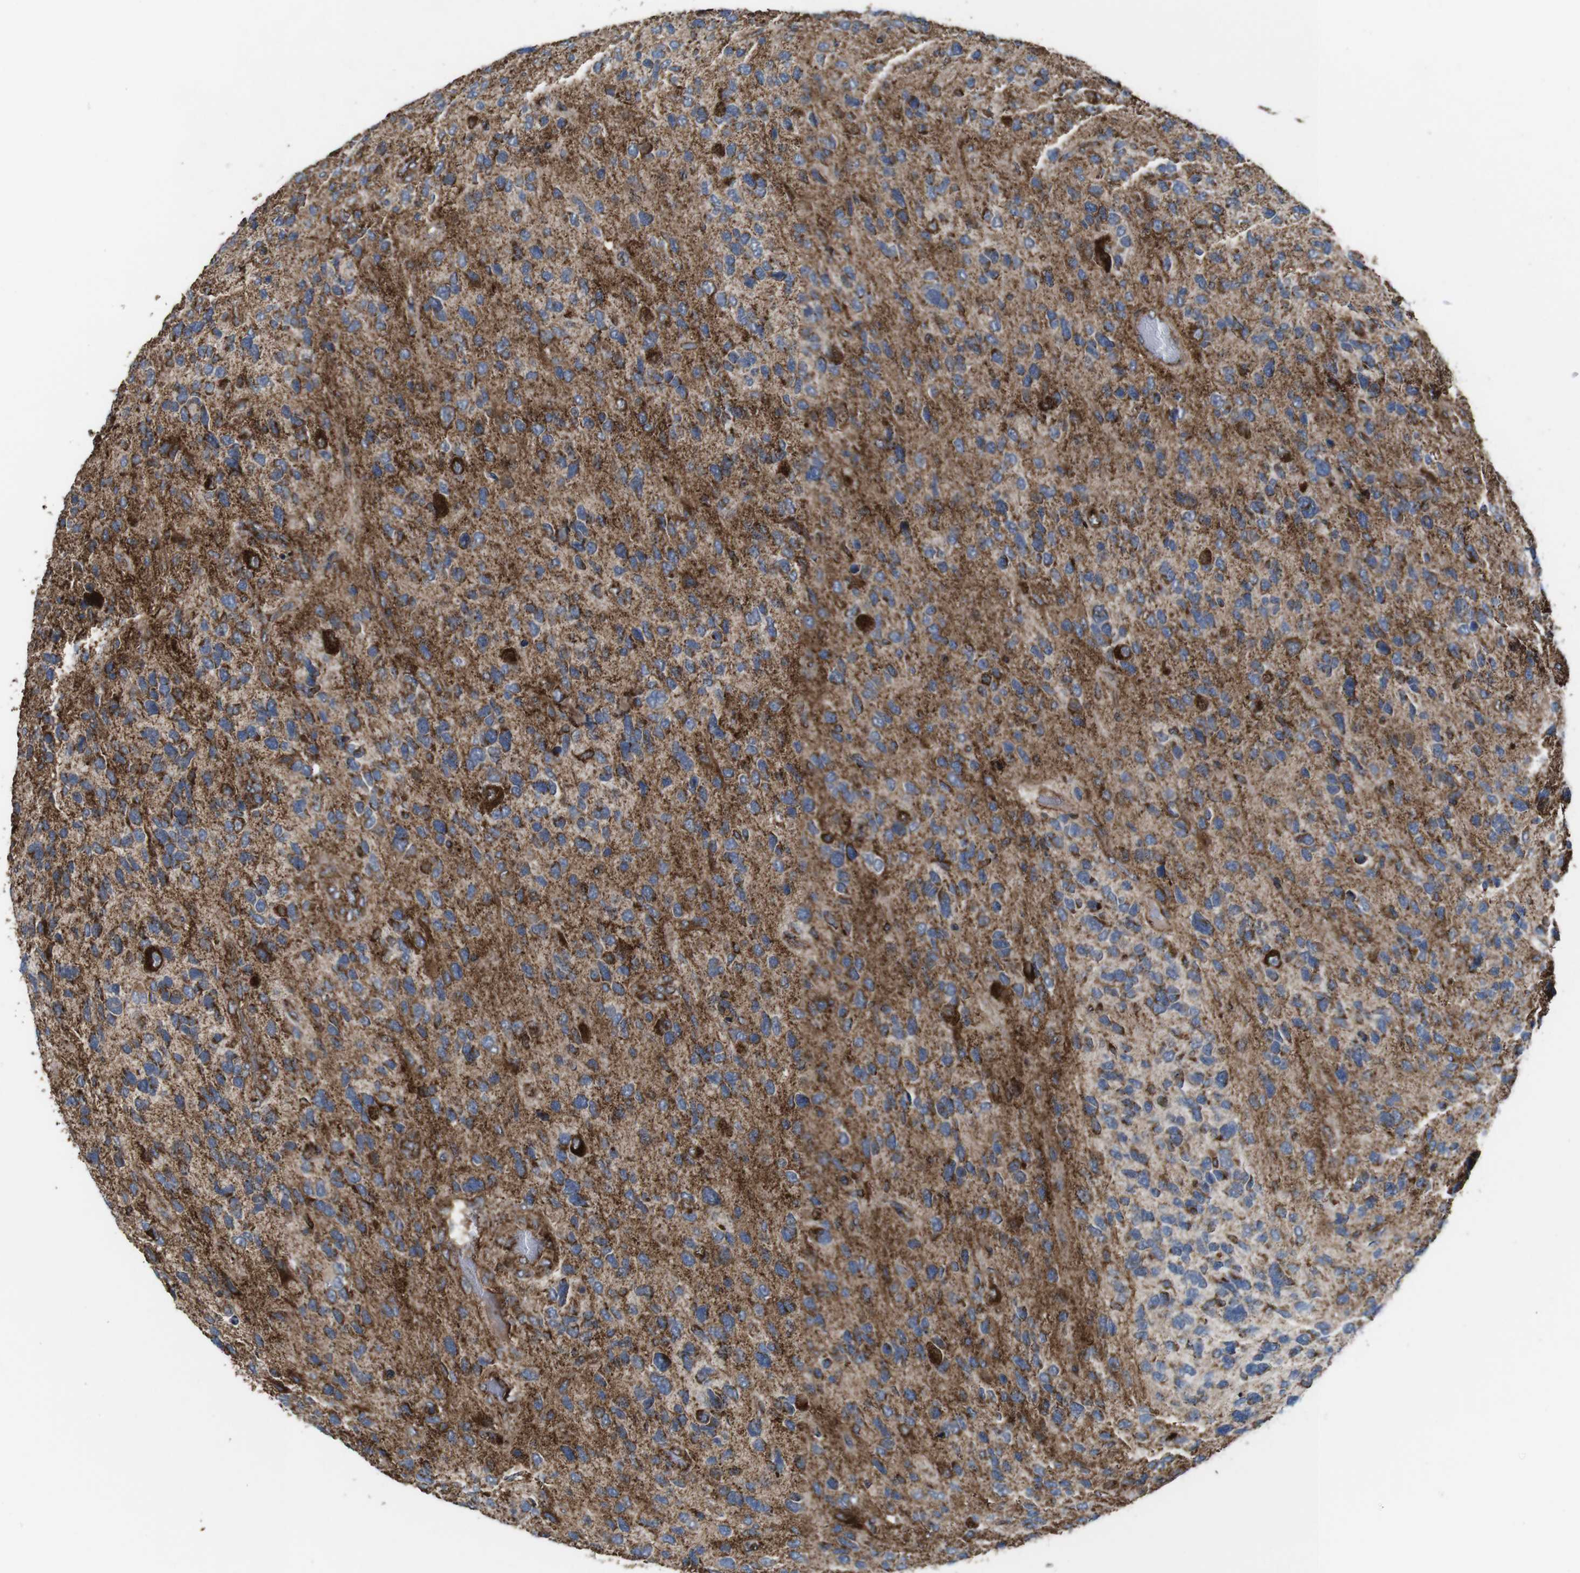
{"staining": {"intensity": "strong", "quantity": "25%-75%", "location": "cytoplasmic/membranous"}, "tissue": "glioma", "cell_type": "Tumor cells", "image_type": "cancer", "snomed": [{"axis": "morphology", "description": "Glioma, malignant, High grade"}, {"axis": "topography", "description": "Brain"}], "caption": "Glioma stained with a brown dye displays strong cytoplasmic/membranous positive positivity in about 25%-75% of tumor cells.", "gene": "HK1", "patient": {"sex": "female", "age": 58}}